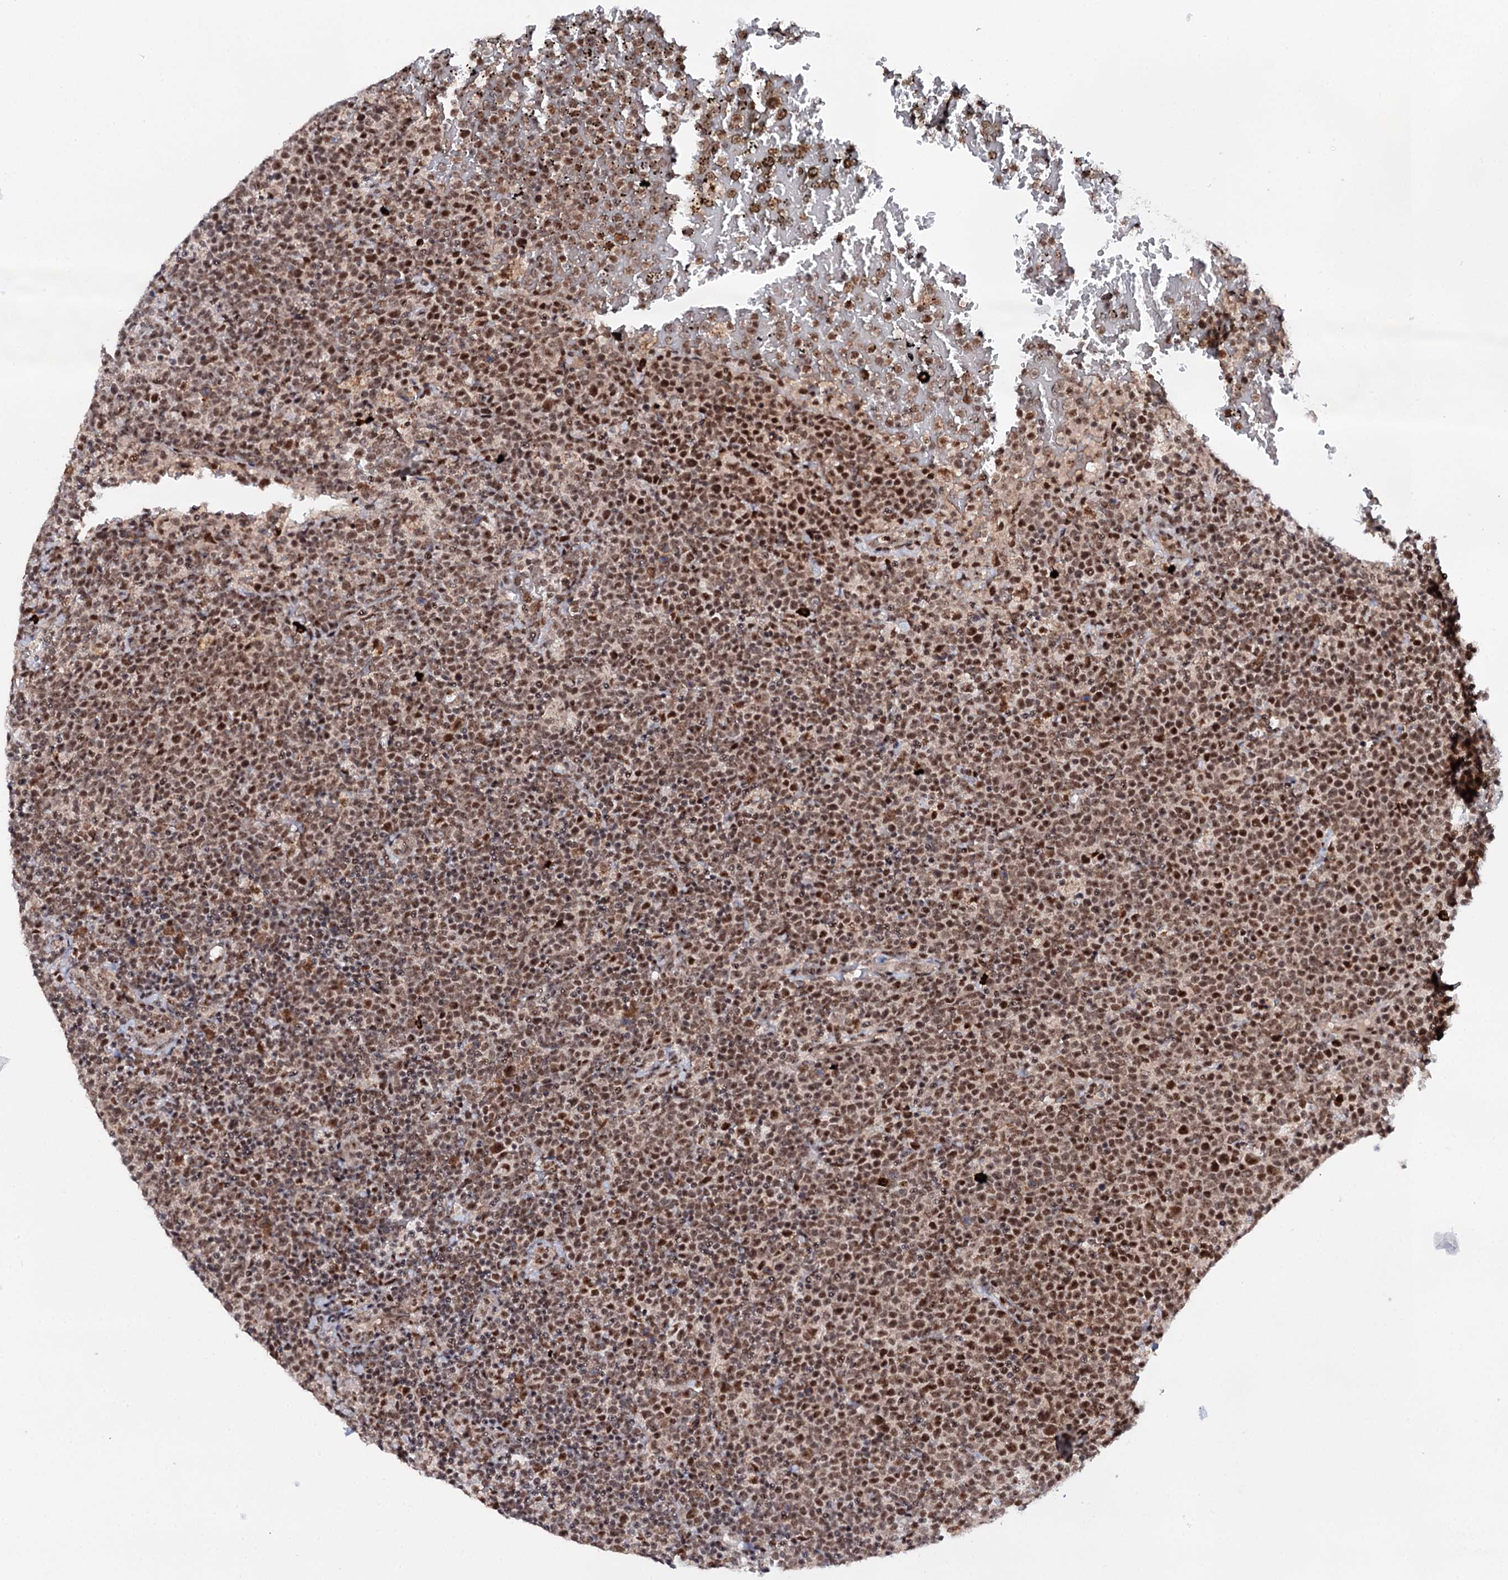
{"staining": {"intensity": "moderate", "quantity": ">75%", "location": "nuclear"}, "tissue": "lymphoma", "cell_type": "Tumor cells", "image_type": "cancer", "snomed": [{"axis": "morphology", "description": "Malignant lymphoma, non-Hodgkin's type, High grade"}, {"axis": "topography", "description": "Lymph node"}], "caption": "Immunohistochemical staining of high-grade malignant lymphoma, non-Hodgkin's type exhibits medium levels of moderate nuclear protein staining in approximately >75% of tumor cells.", "gene": "BUD13", "patient": {"sex": "male", "age": 61}}